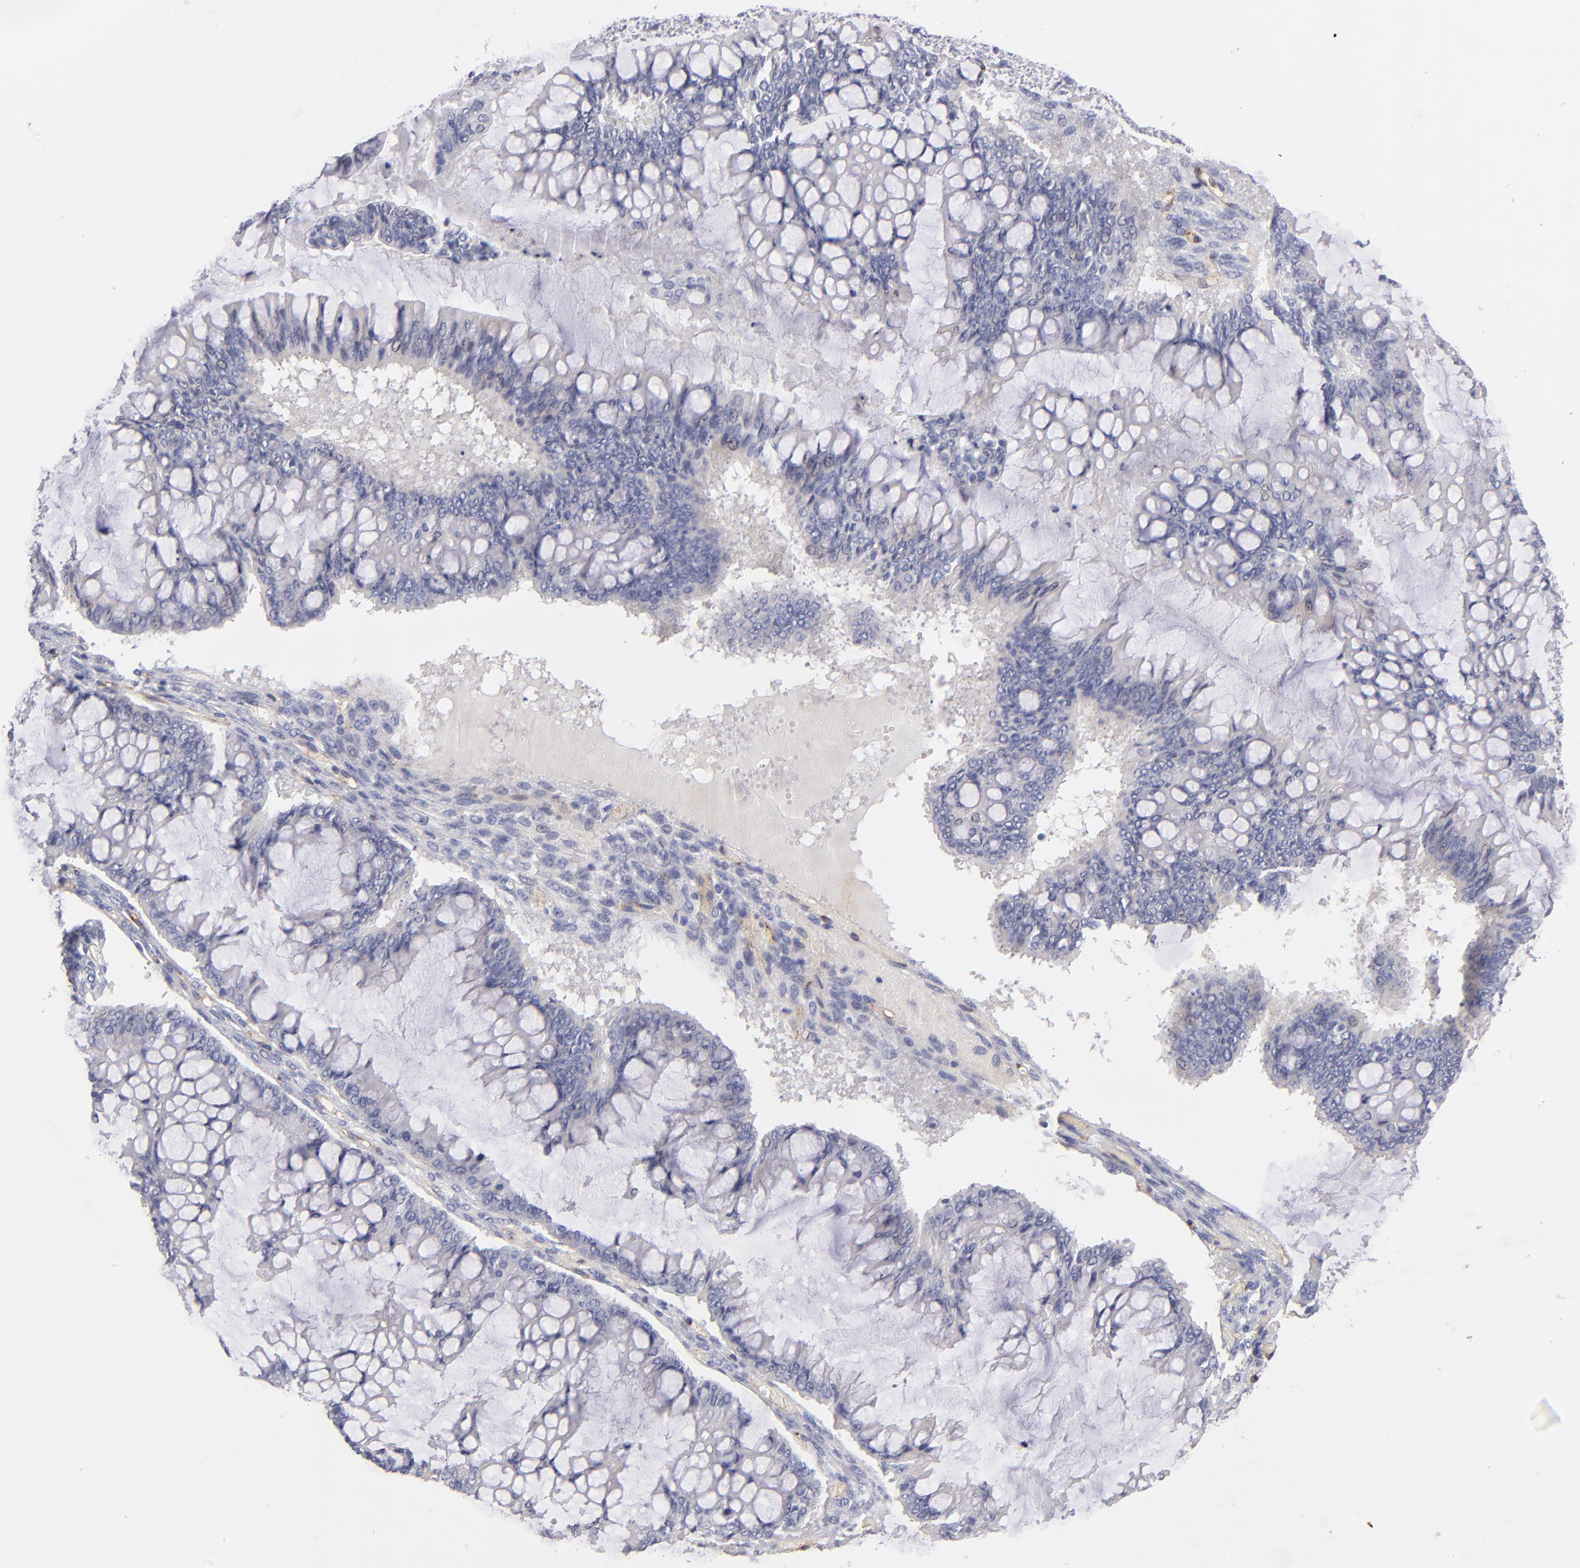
{"staining": {"intensity": "negative", "quantity": "none", "location": "none"}, "tissue": "ovarian cancer", "cell_type": "Tumor cells", "image_type": "cancer", "snomed": [{"axis": "morphology", "description": "Cystadenocarcinoma, mucinous, NOS"}, {"axis": "topography", "description": "Ovary"}], "caption": "Protein analysis of ovarian mucinous cystadenocarcinoma displays no significant staining in tumor cells.", "gene": "PLVAP", "patient": {"sex": "female", "age": 73}}